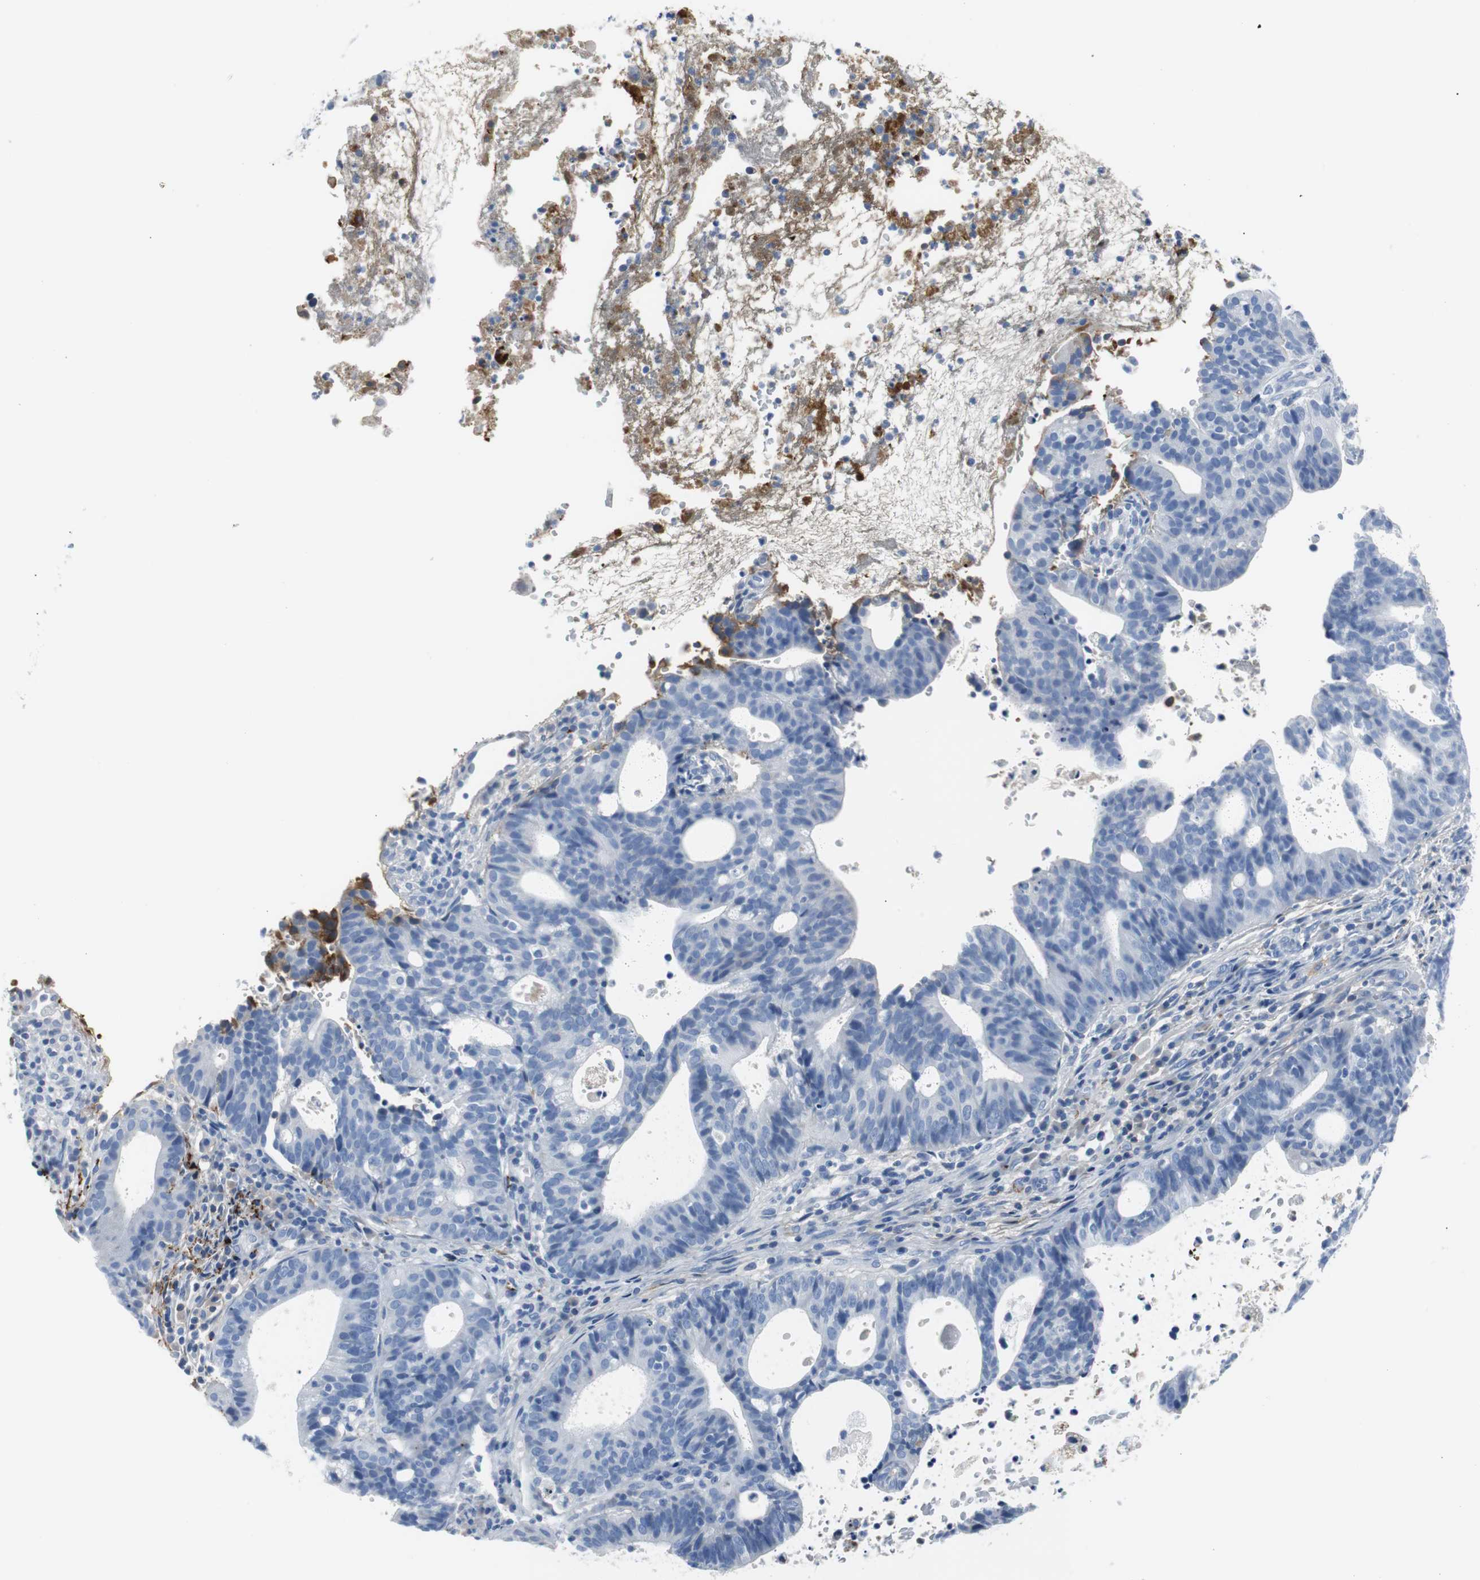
{"staining": {"intensity": "strong", "quantity": "<25%", "location": "cytoplasmic/membranous"}, "tissue": "endometrial cancer", "cell_type": "Tumor cells", "image_type": "cancer", "snomed": [{"axis": "morphology", "description": "Adenocarcinoma, NOS"}, {"axis": "topography", "description": "Uterus"}], "caption": "Protein staining by immunohistochemistry displays strong cytoplasmic/membranous positivity in approximately <25% of tumor cells in adenocarcinoma (endometrial).", "gene": "APCS", "patient": {"sex": "female", "age": 83}}